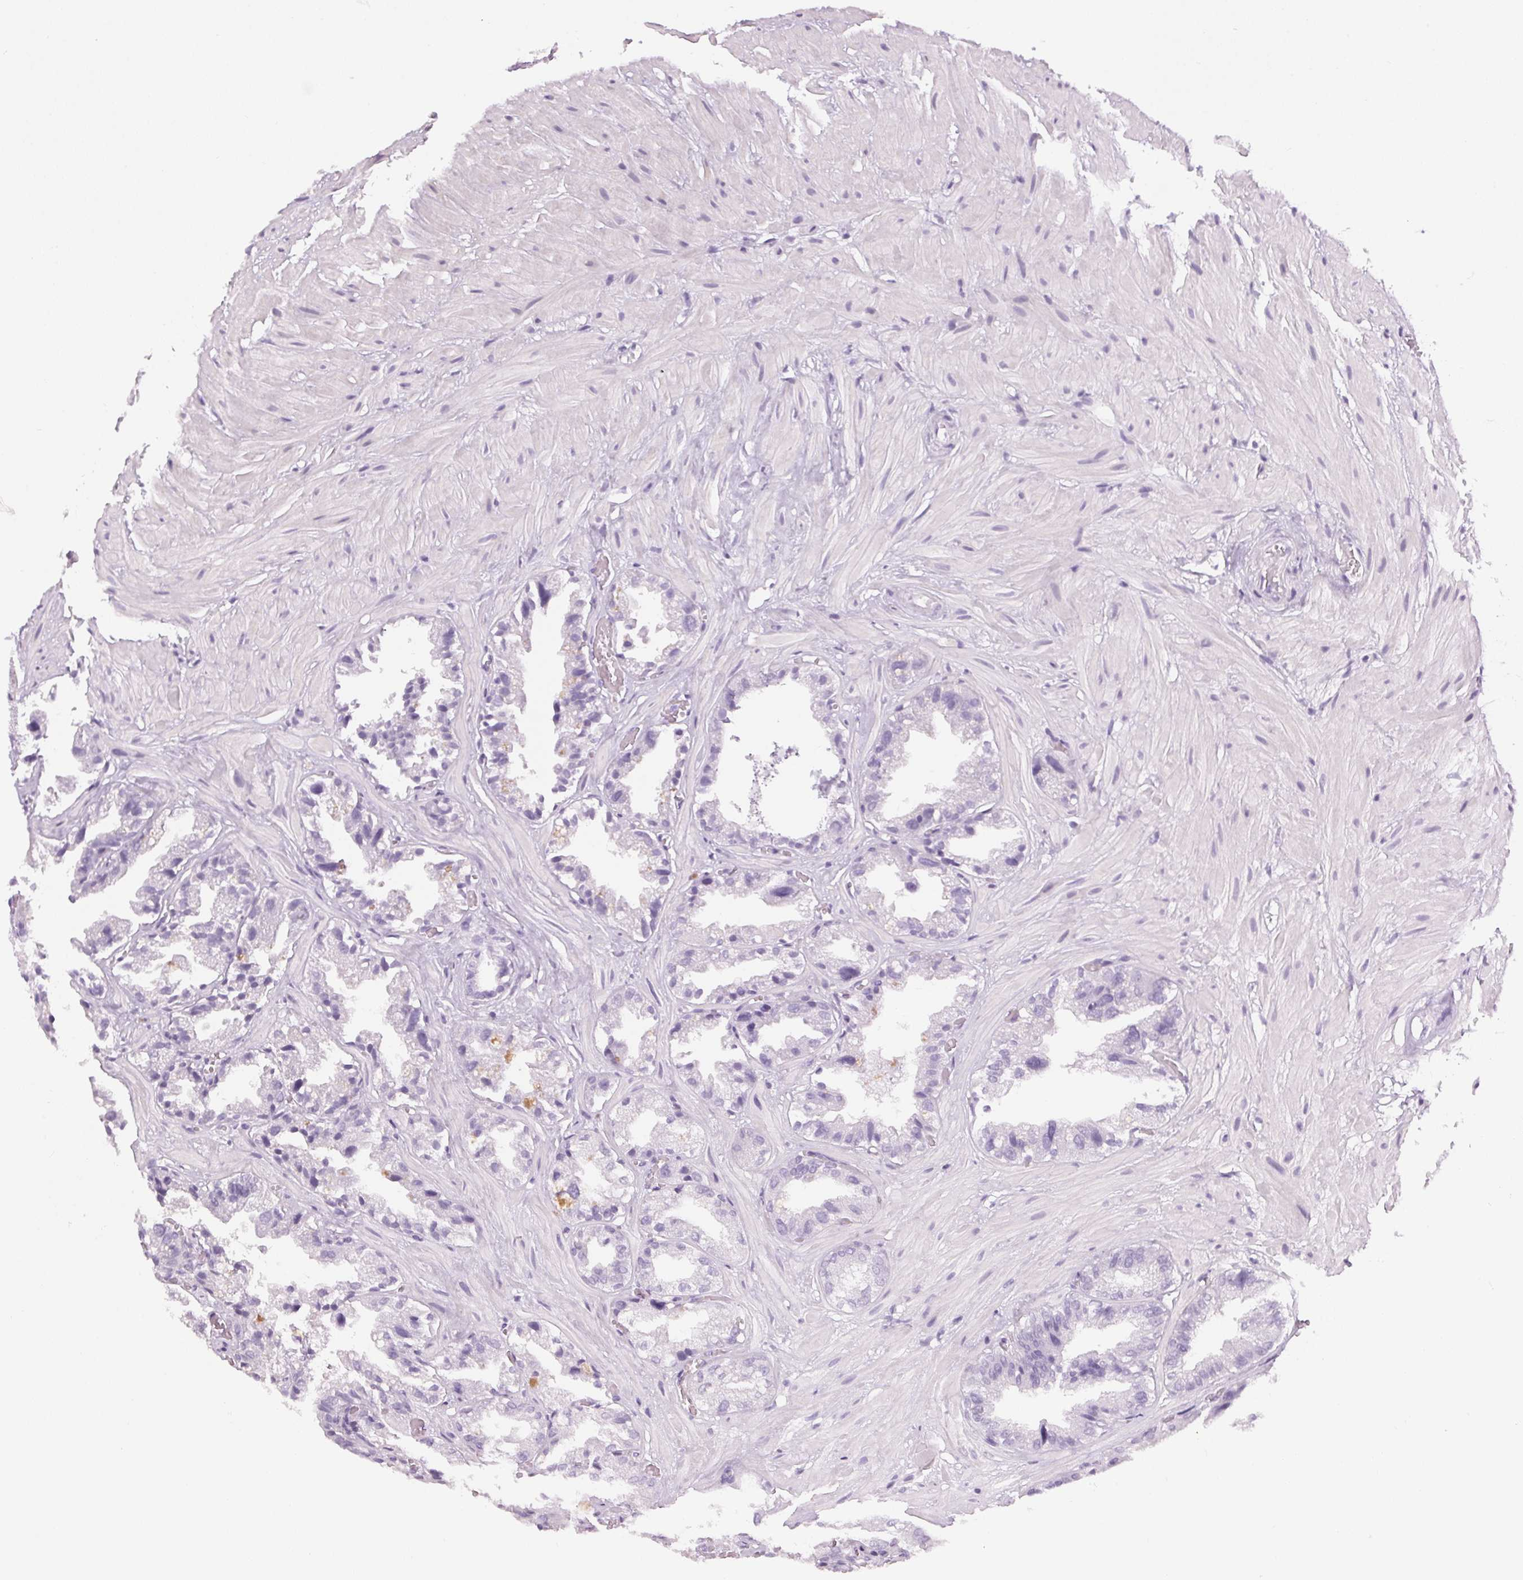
{"staining": {"intensity": "negative", "quantity": "none", "location": "none"}, "tissue": "seminal vesicle", "cell_type": "Glandular cells", "image_type": "normal", "snomed": [{"axis": "morphology", "description": "Normal tissue, NOS"}, {"axis": "topography", "description": "Seminal veicle"}], "caption": "An immunohistochemistry micrograph of normal seminal vesicle is shown. There is no staining in glandular cells of seminal vesicle.", "gene": "LRP2", "patient": {"sex": "male", "age": 57}}